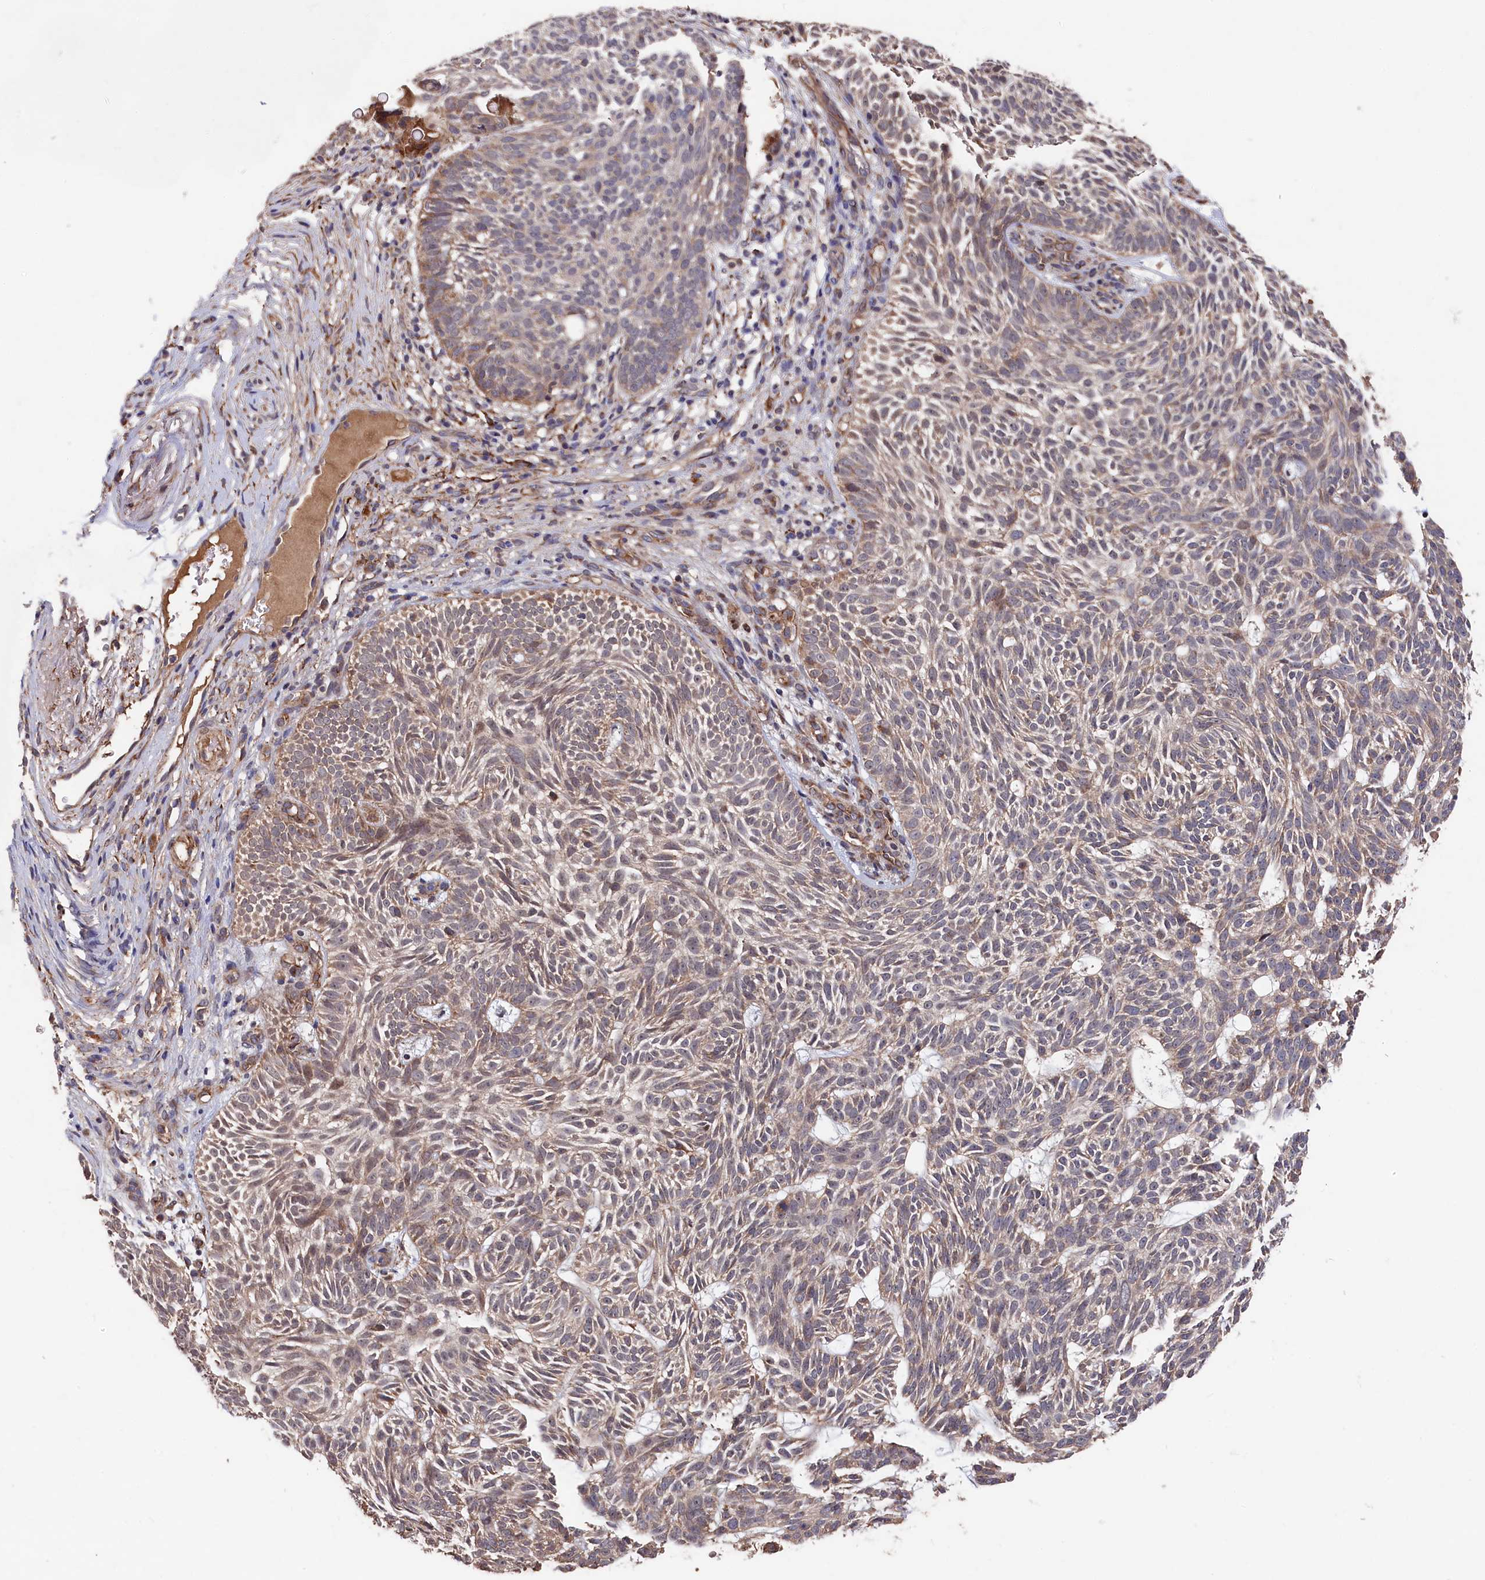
{"staining": {"intensity": "weak", "quantity": "25%-75%", "location": "cytoplasmic/membranous"}, "tissue": "skin cancer", "cell_type": "Tumor cells", "image_type": "cancer", "snomed": [{"axis": "morphology", "description": "Basal cell carcinoma"}, {"axis": "topography", "description": "Skin"}], "caption": "Skin cancer (basal cell carcinoma) stained with DAB (3,3'-diaminobenzidine) immunohistochemistry displays low levels of weak cytoplasmic/membranous positivity in about 25%-75% of tumor cells.", "gene": "SLC12A4", "patient": {"sex": "male", "age": 75}}